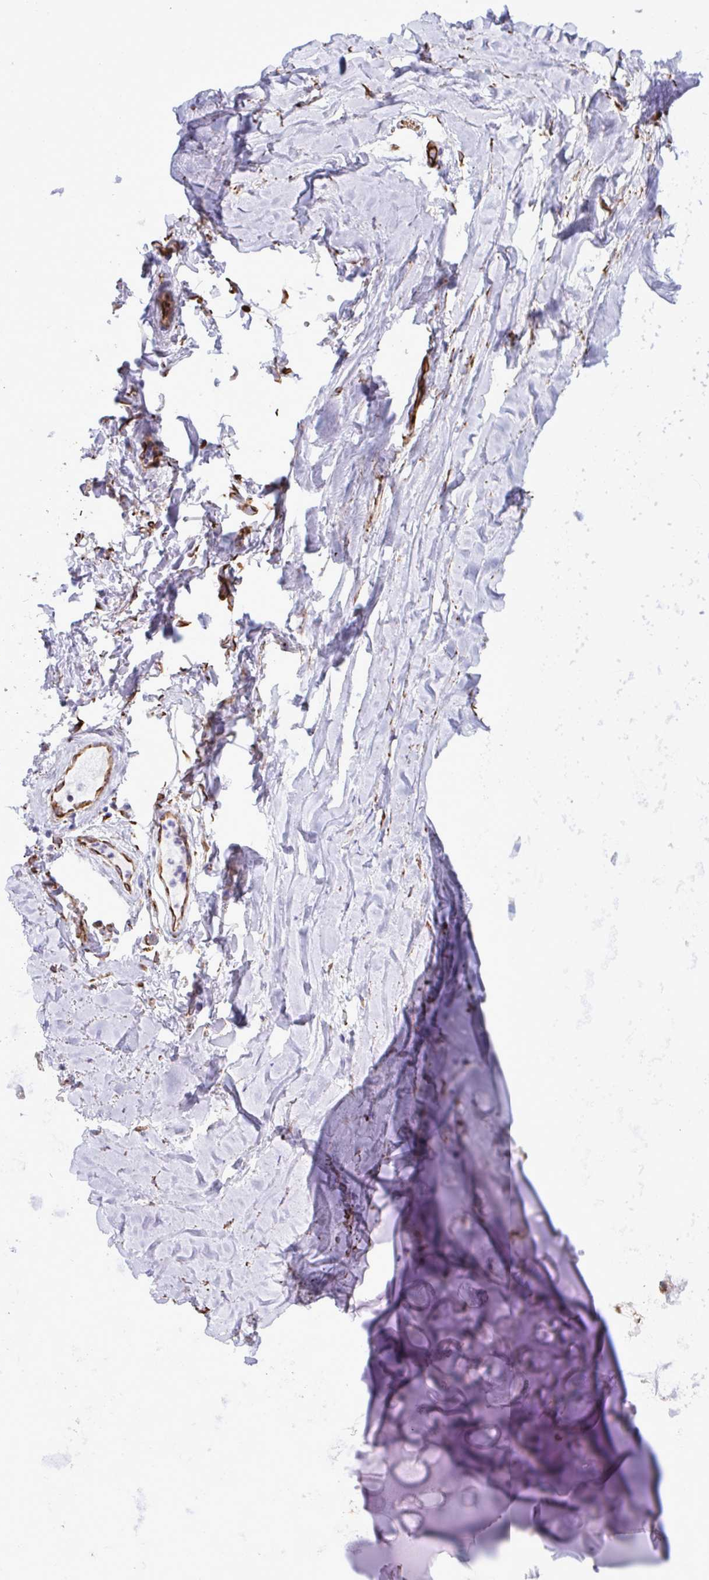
{"staining": {"intensity": "negative", "quantity": "none", "location": "none"}, "tissue": "adipose tissue", "cell_type": "Adipocytes", "image_type": "normal", "snomed": [{"axis": "morphology", "description": "Normal tissue, NOS"}, {"axis": "topography", "description": "Cartilage tissue"}, {"axis": "topography", "description": "Nasopharynx"}, {"axis": "topography", "description": "Thyroid gland"}], "caption": "Adipocytes show no significant protein expression in benign adipose tissue.", "gene": "SMAD5", "patient": {"sex": "male", "age": 63}}